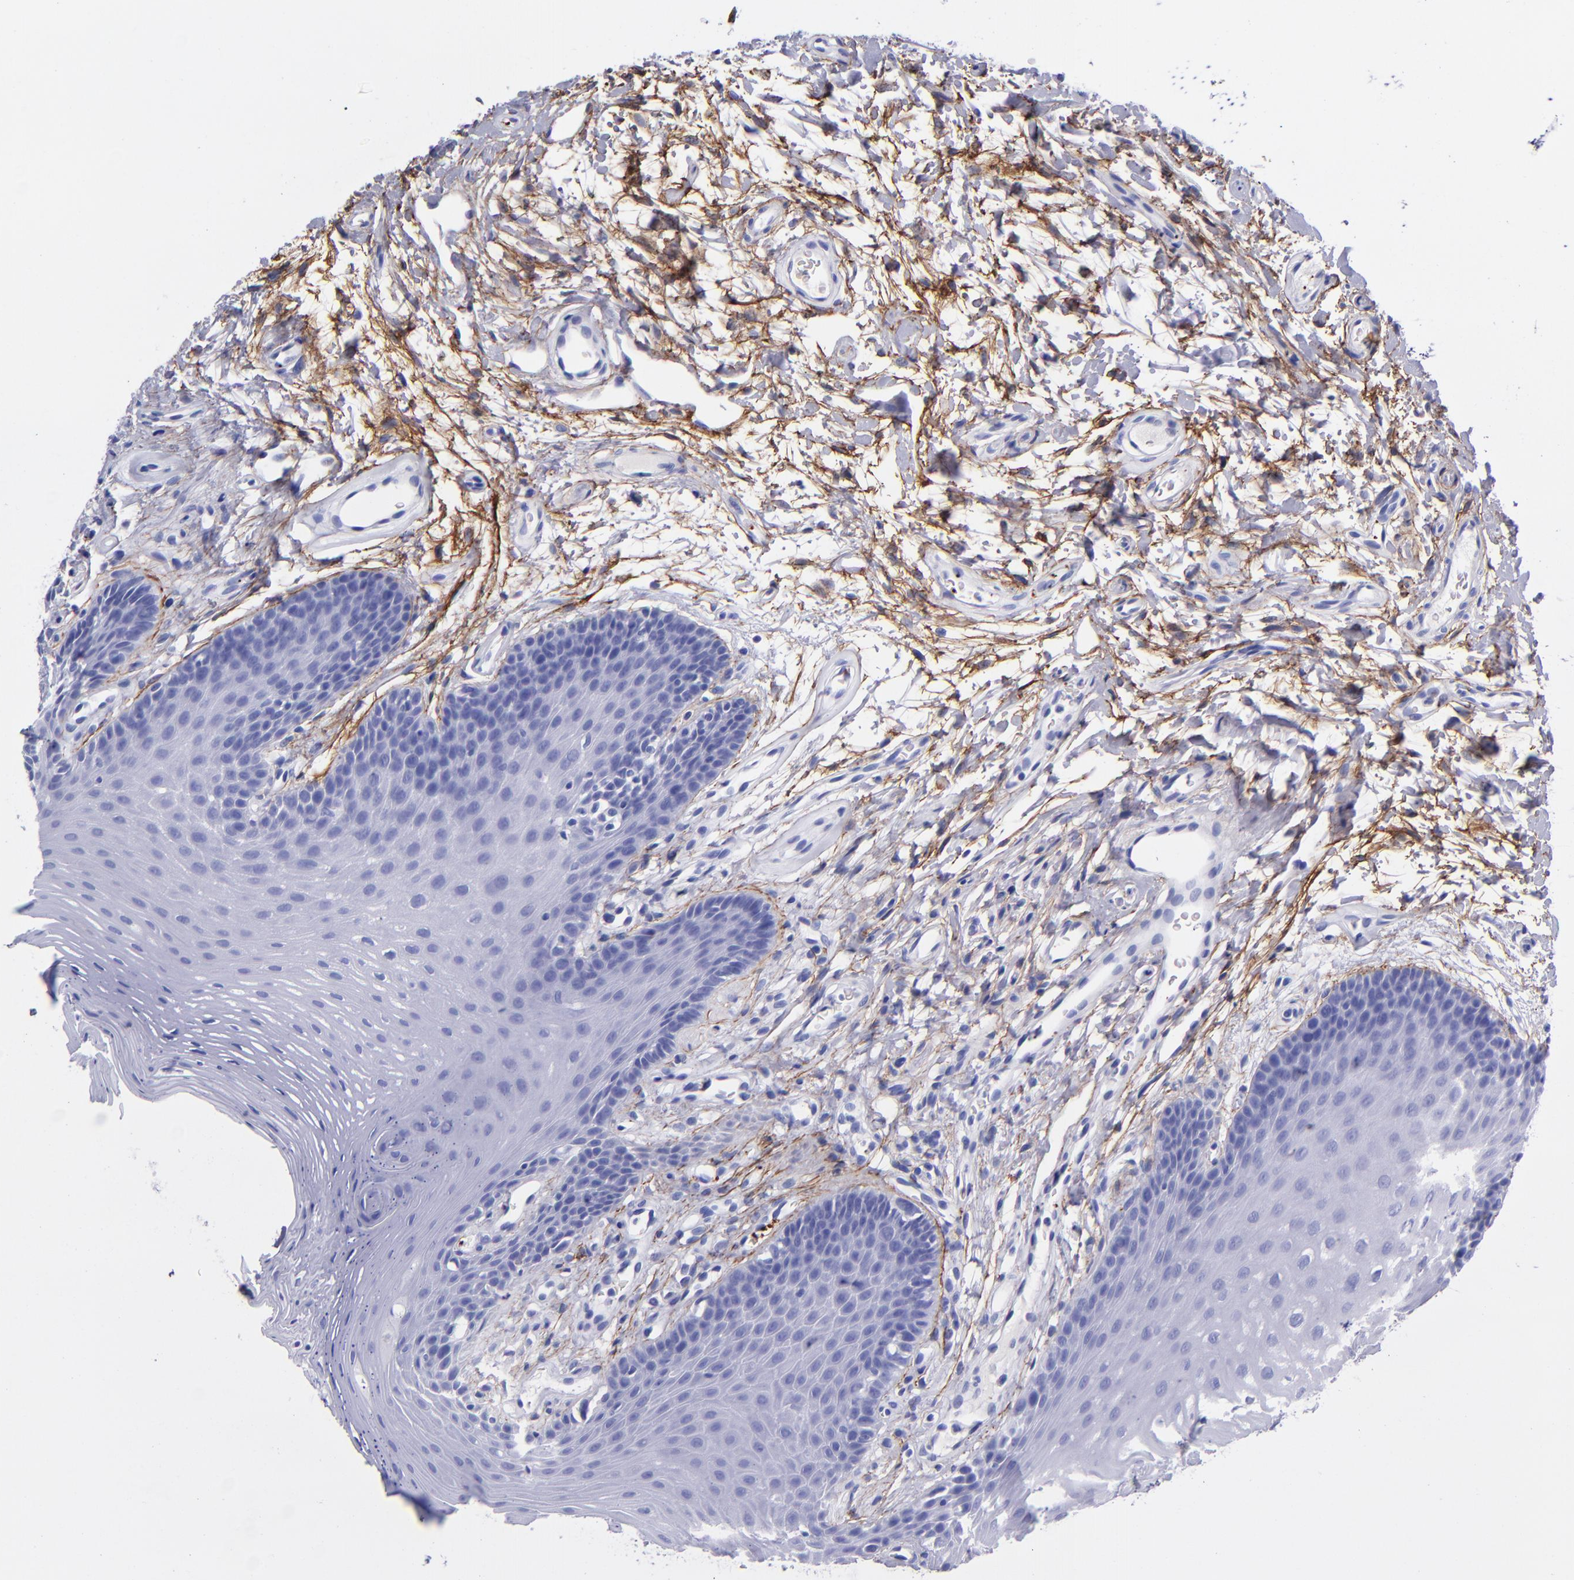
{"staining": {"intensity": "negative", "quantity": "none", "location": "none"}, "tissue": "oral mucosa", "cell_type": "Squamous epithelial cells", "image_type": "normal", "snomed": [{"axis": "morphology", "description": "Normal tissue, NOS"}, {"axis": "topography", "description": "Oral tissue"}], "caption": "Oral mucosa was stained to show a protein in brown. There is no significant expression in squamous epithelial cells. Brightfield microscopy of IHC stained with DAB (3,3'-diaminobenzidine) (brown) and hematoxylin (blue), captured at high magnification.", "gene": "EFCAB13", "patient": {"sex": "male", "age": 62}}